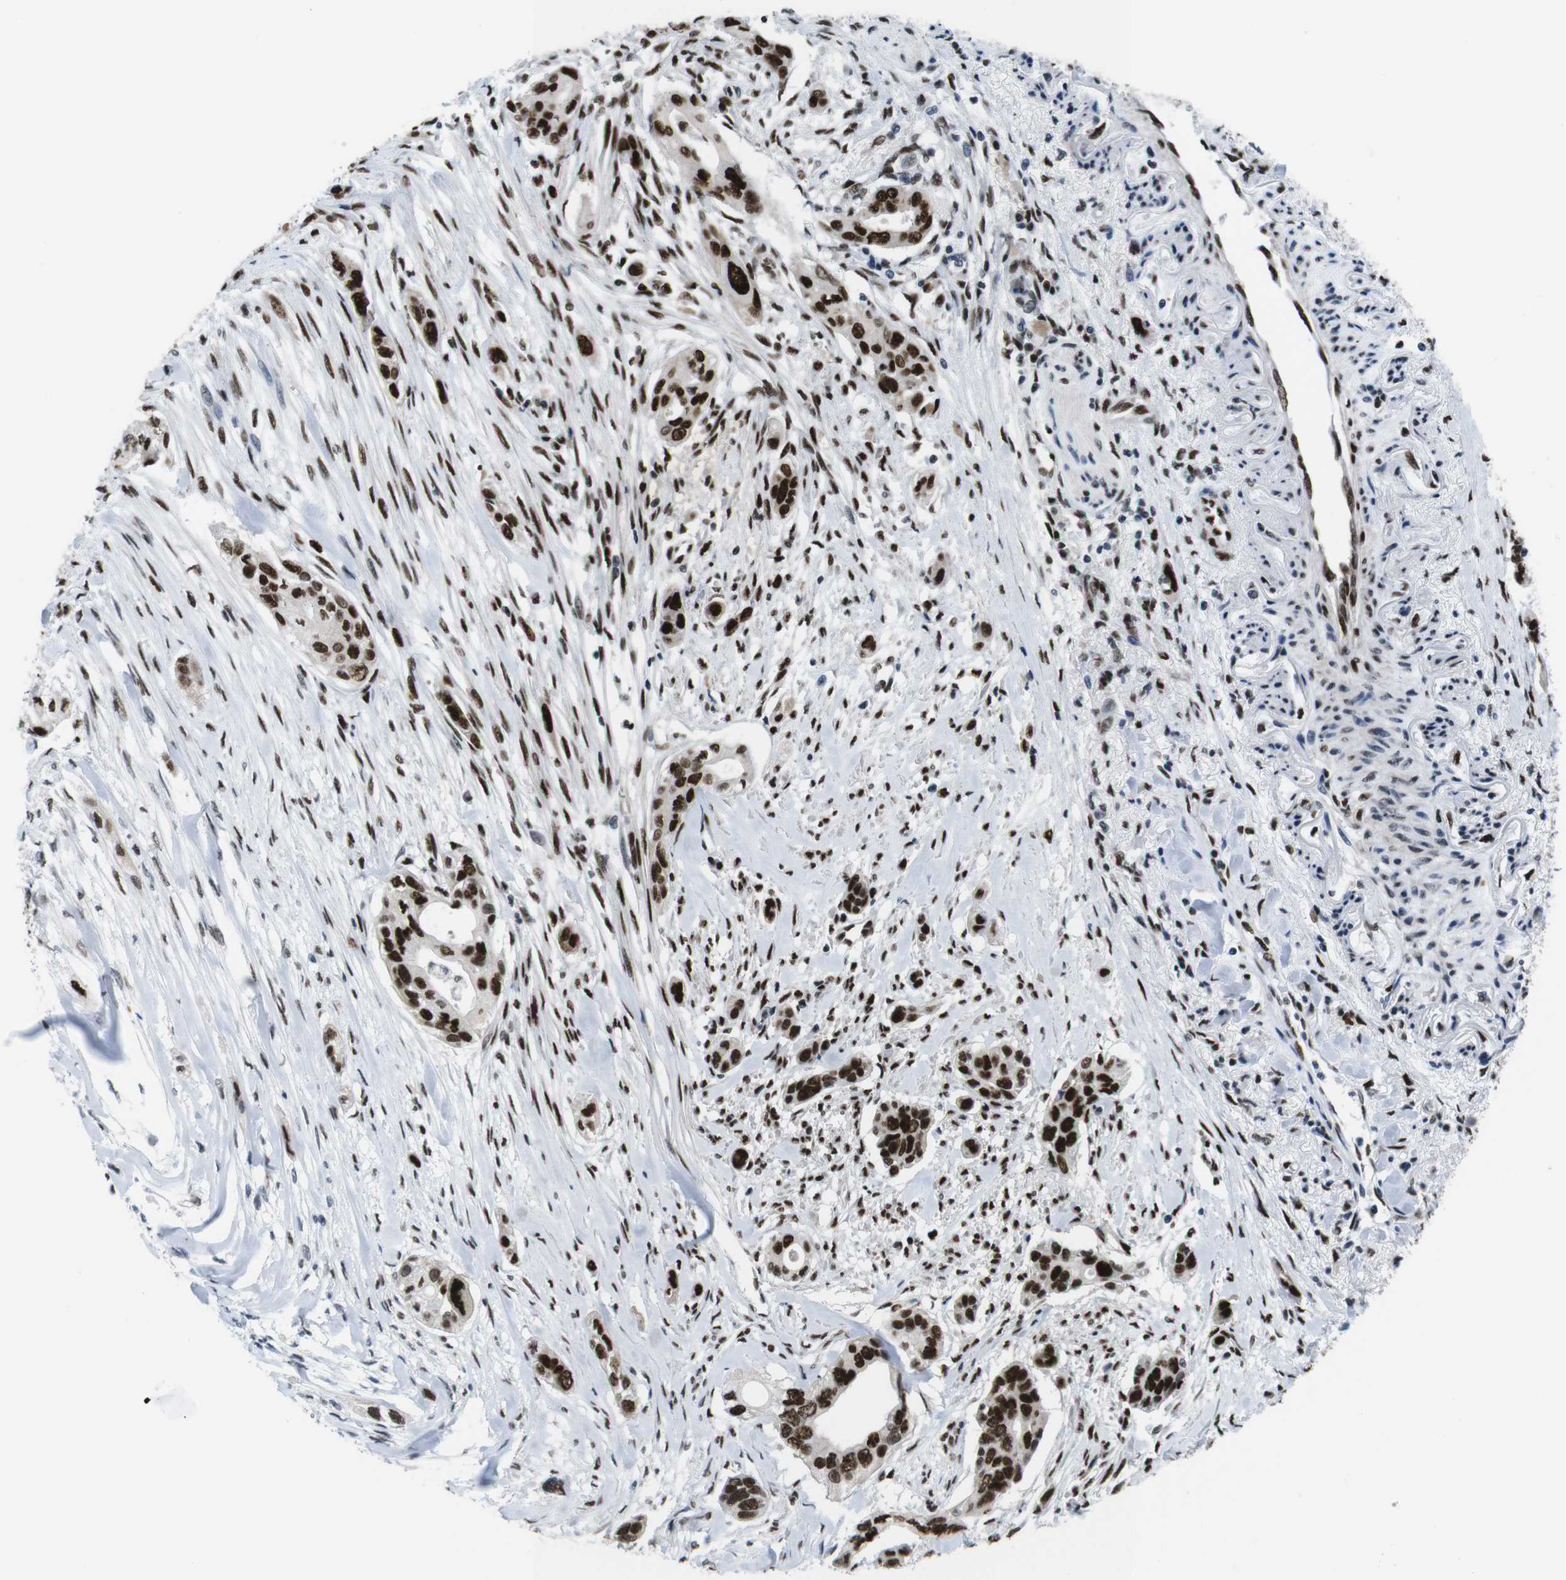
{"staining": {"intensity": "strong", "quantity": ">75%", "location": "nuclear"}, "tissue": "pancreatic cancer", "cell_type": "Tumor cells", "image_type": "cancer", "snomed": [{"axis": "morphology", "description": "Adenocarcinoma, NOS"}, {"axis": "topography", "description": "Pancreas"}], "caption": "Pancreatic adenocarcinoma stained with DAB (3,3'-diaminobenzidine) immunohistochemistry (IHC) demonstrates high levels of strong nuclear positivity in approximately >75% of tumor cells.", "gene": "PSME3", "patient": {"sex": "female", "age": 60}}